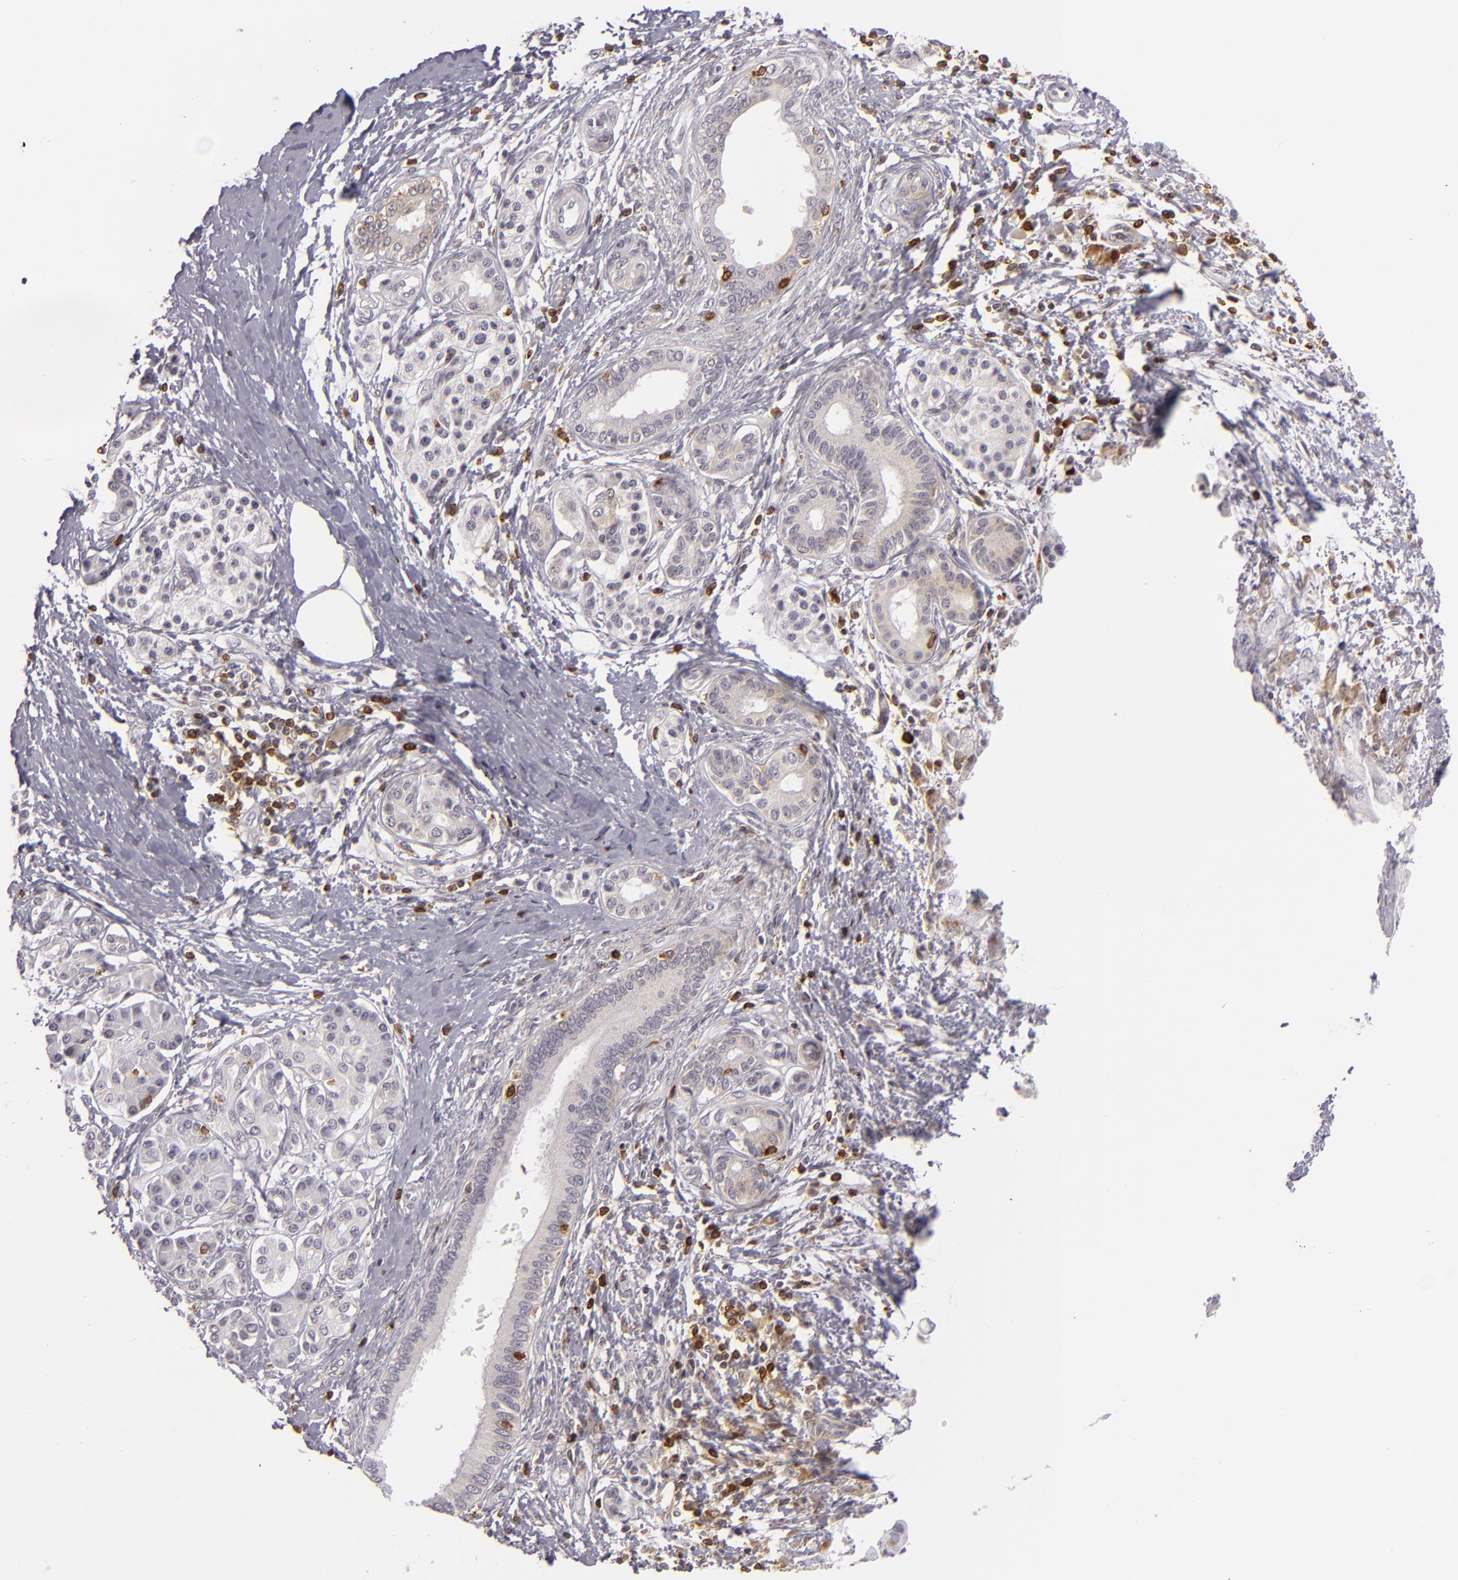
{"staining": {"intensity": "weak", "quantity": "<25%", "location": "cytoplasmic/membranous"}, "tissue": "pancreatic cancer", "cell_type": "Tumor cells", "image_type": "cancer", "snomed": [{"axis": "morphology", "description": "Adenocarcinoma, NOS"}, {"axis": "topography", "description": "Pancreas"}], "caption": "IHC micrograph of neoplastic tissue: human pancreatic adenocarcinoma stained with DAB exhibits no significant protein staining in tumor cells.", "gene": "APOBEC3G", "patient": {"sex": "female", "age": 66}}